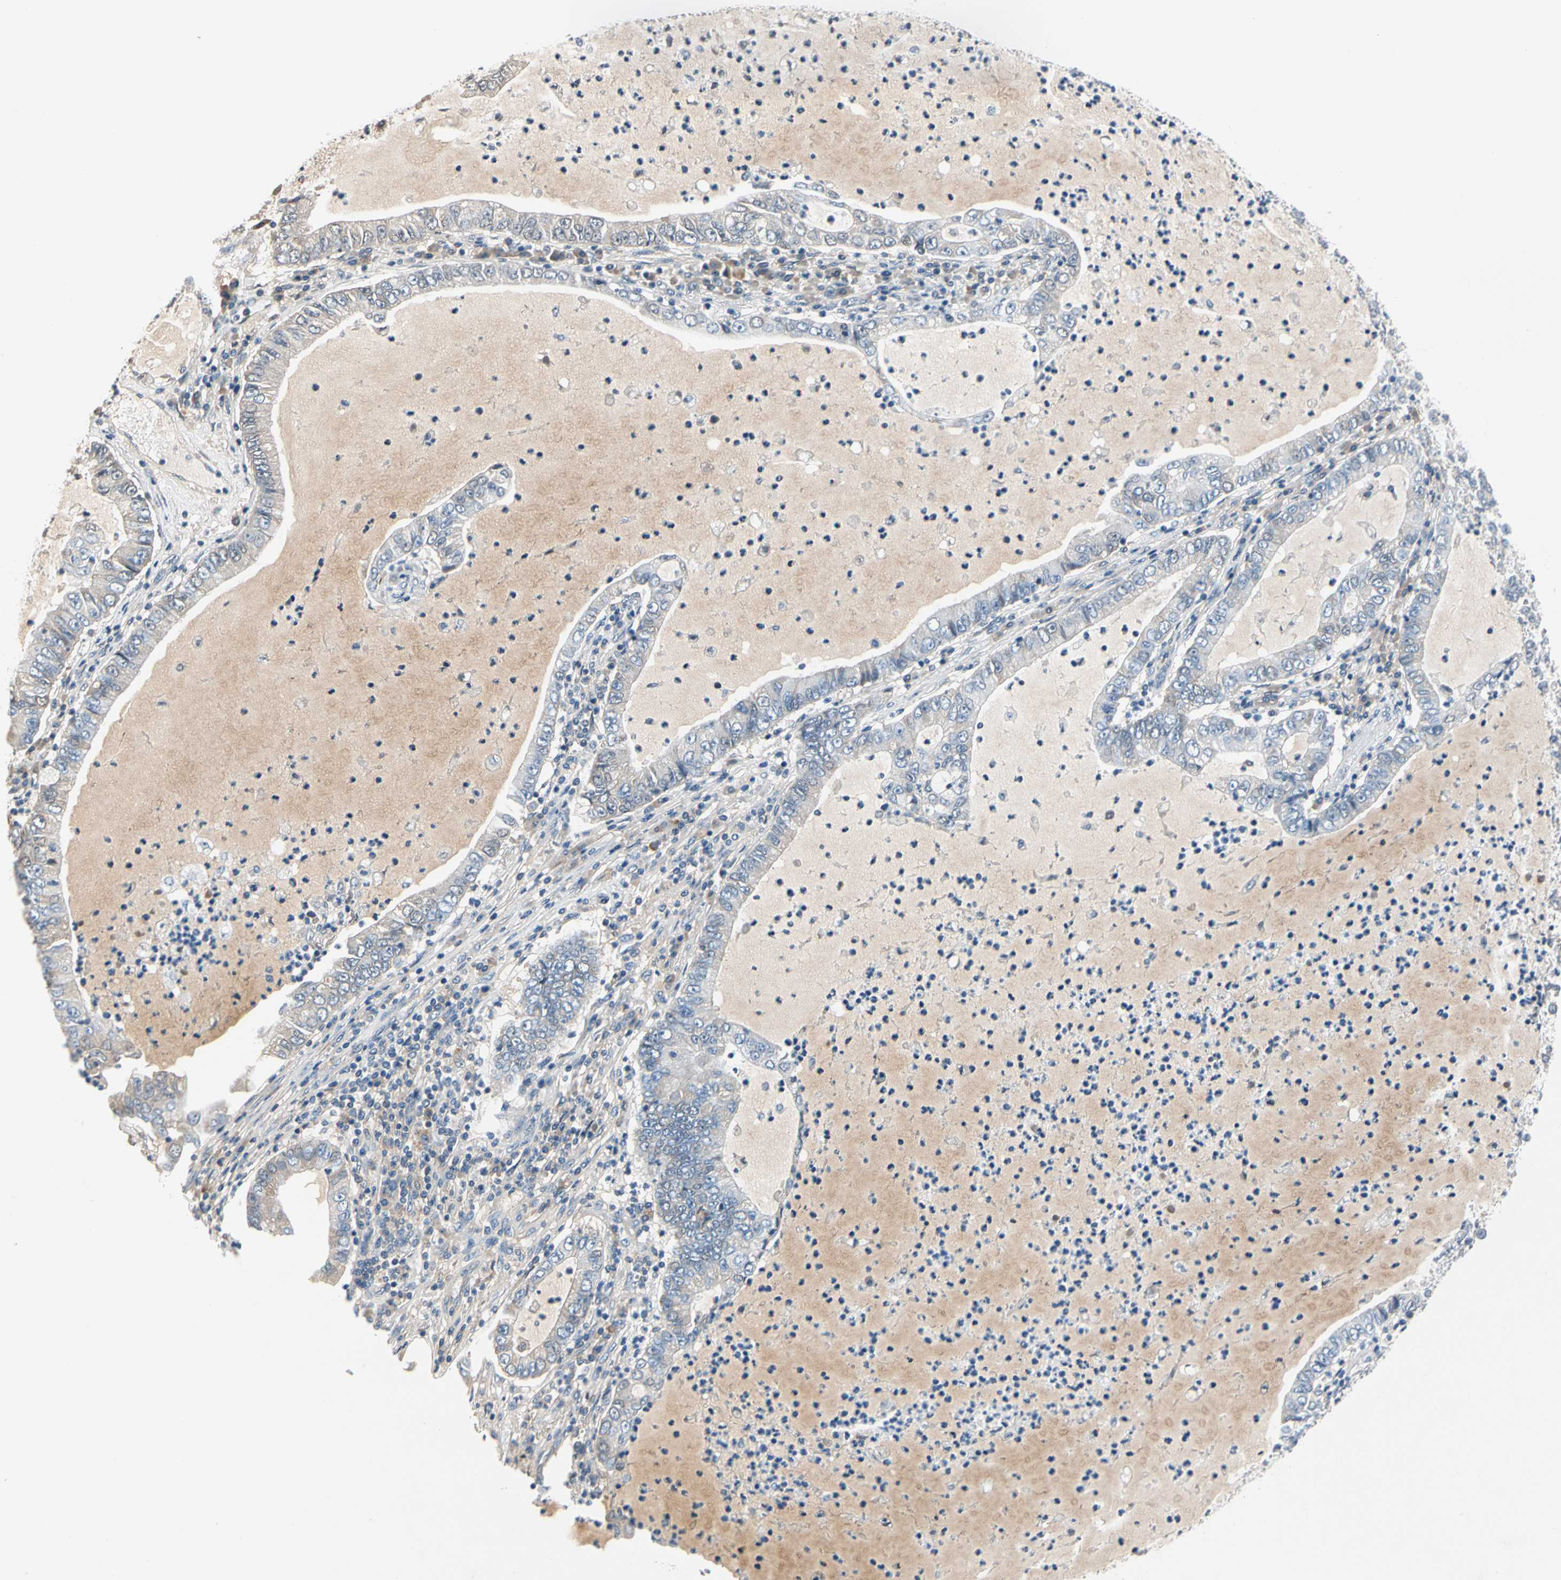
{"staining": {"intensity": "negative", "quantity": "none", "location": "none"}, "tissue": "lung cancer", "cell_type": "Tumor cells", "image_type": "cancer", "snomed": [{"axis": "morphology", "description": "Adenocarcinoma, NOS"}, {"axis": "topography", "description": "Lung"}], "caption": "Immunohistochemistry histopathology image of human adenocarcinoma (lung) stained for a protein (brown), which demonstrates no expression in tumor cells.", "gene": "GPR153", "patient": {"sex": "female", "age": 51}}